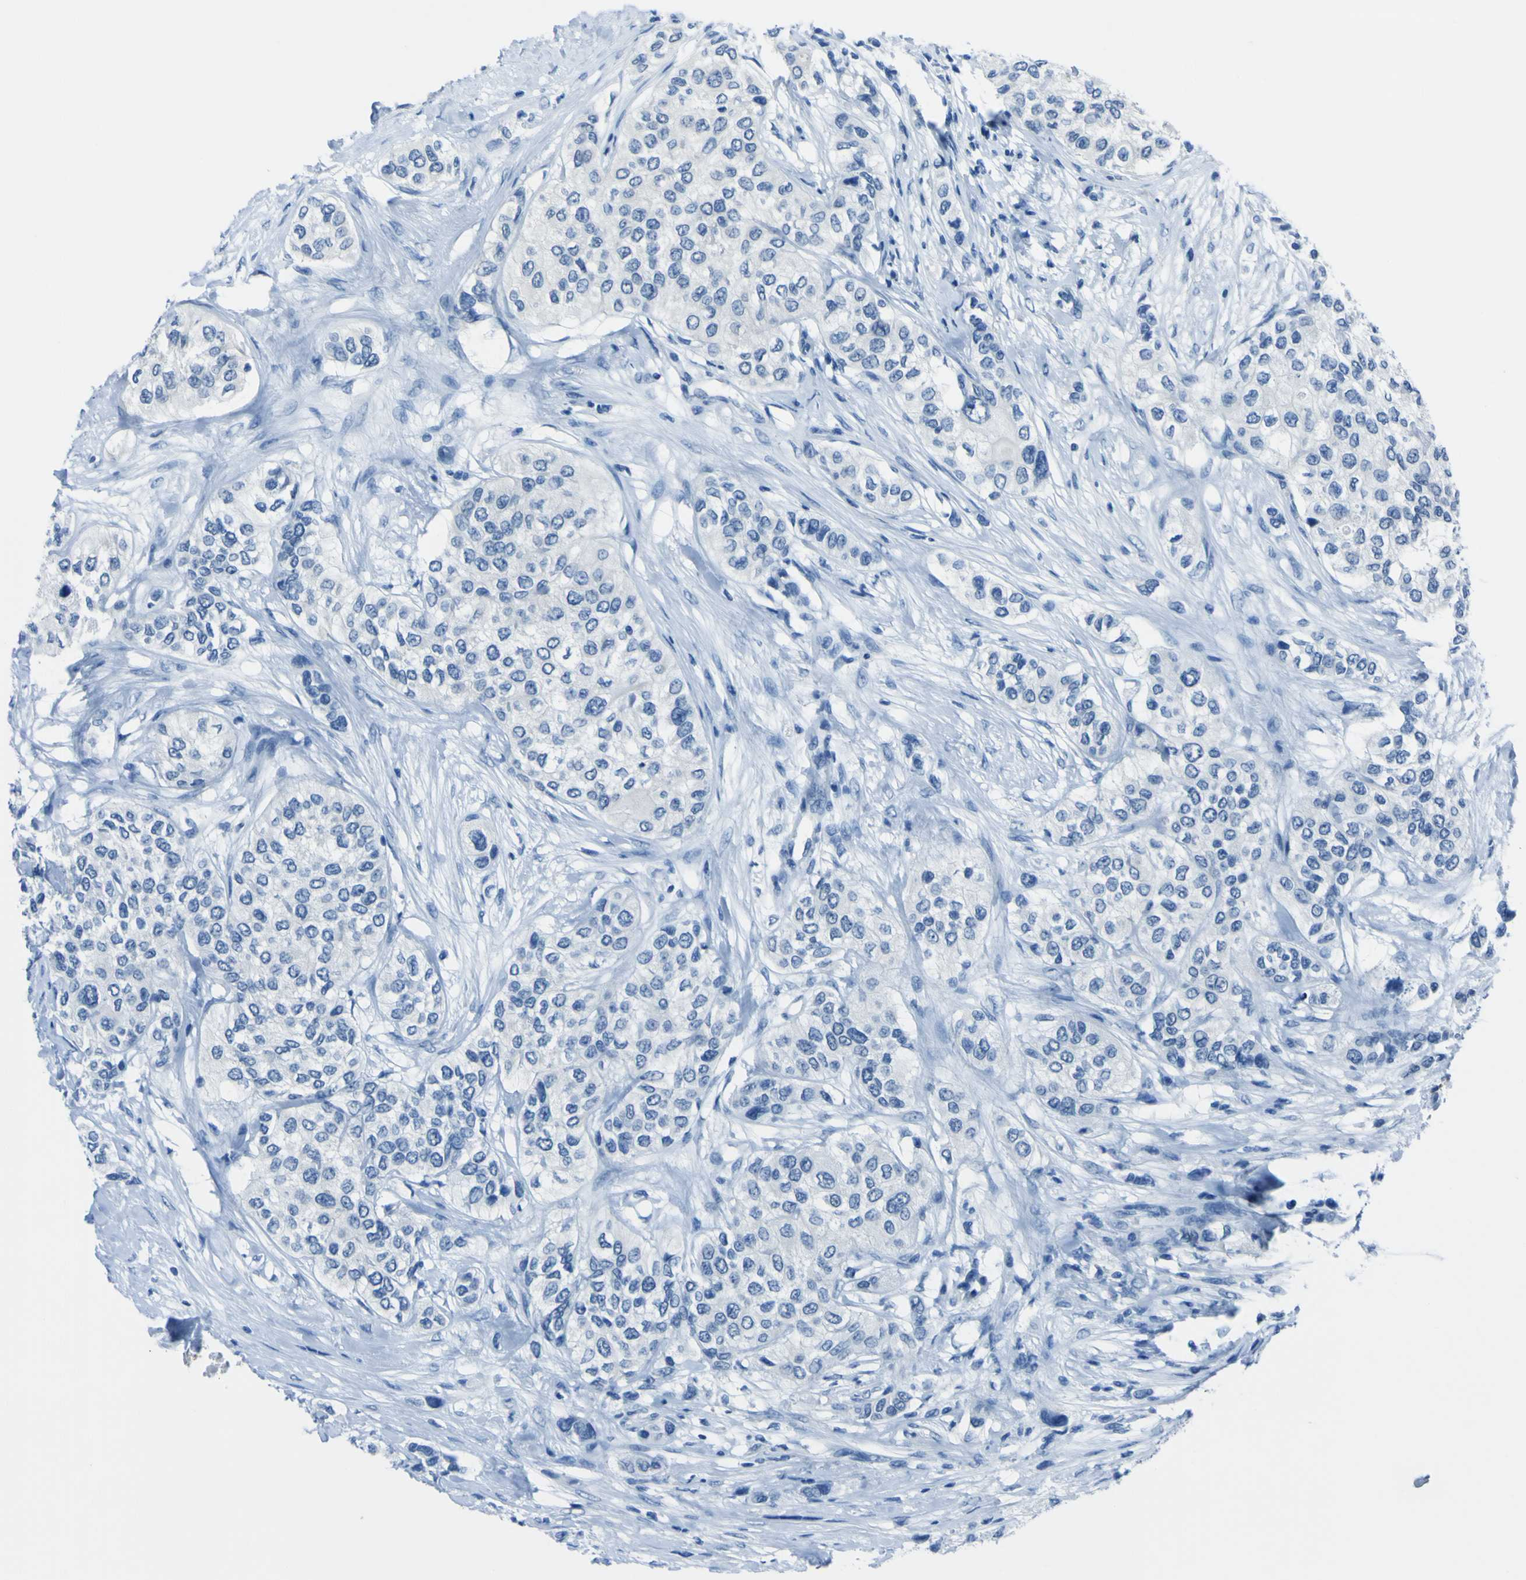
{"staining": {"intensity": "negative", "quantity": "none", "location": "none"}, "tissue": "urothelial cancer", "cell_type": "Tumor cells", "image_type": "cancer", "snomed": [{"axis": "morphology", "description": "Urothelial carcinoma, High grade"}, {"axis": "topography", "description": "Urinary bladder"}], "caption": "The micrograph reveals no significant positivity in tumor cells of urothelial cancer.", "gene": "PHKG1", "patient": {"sex": "female", "age": 56}}